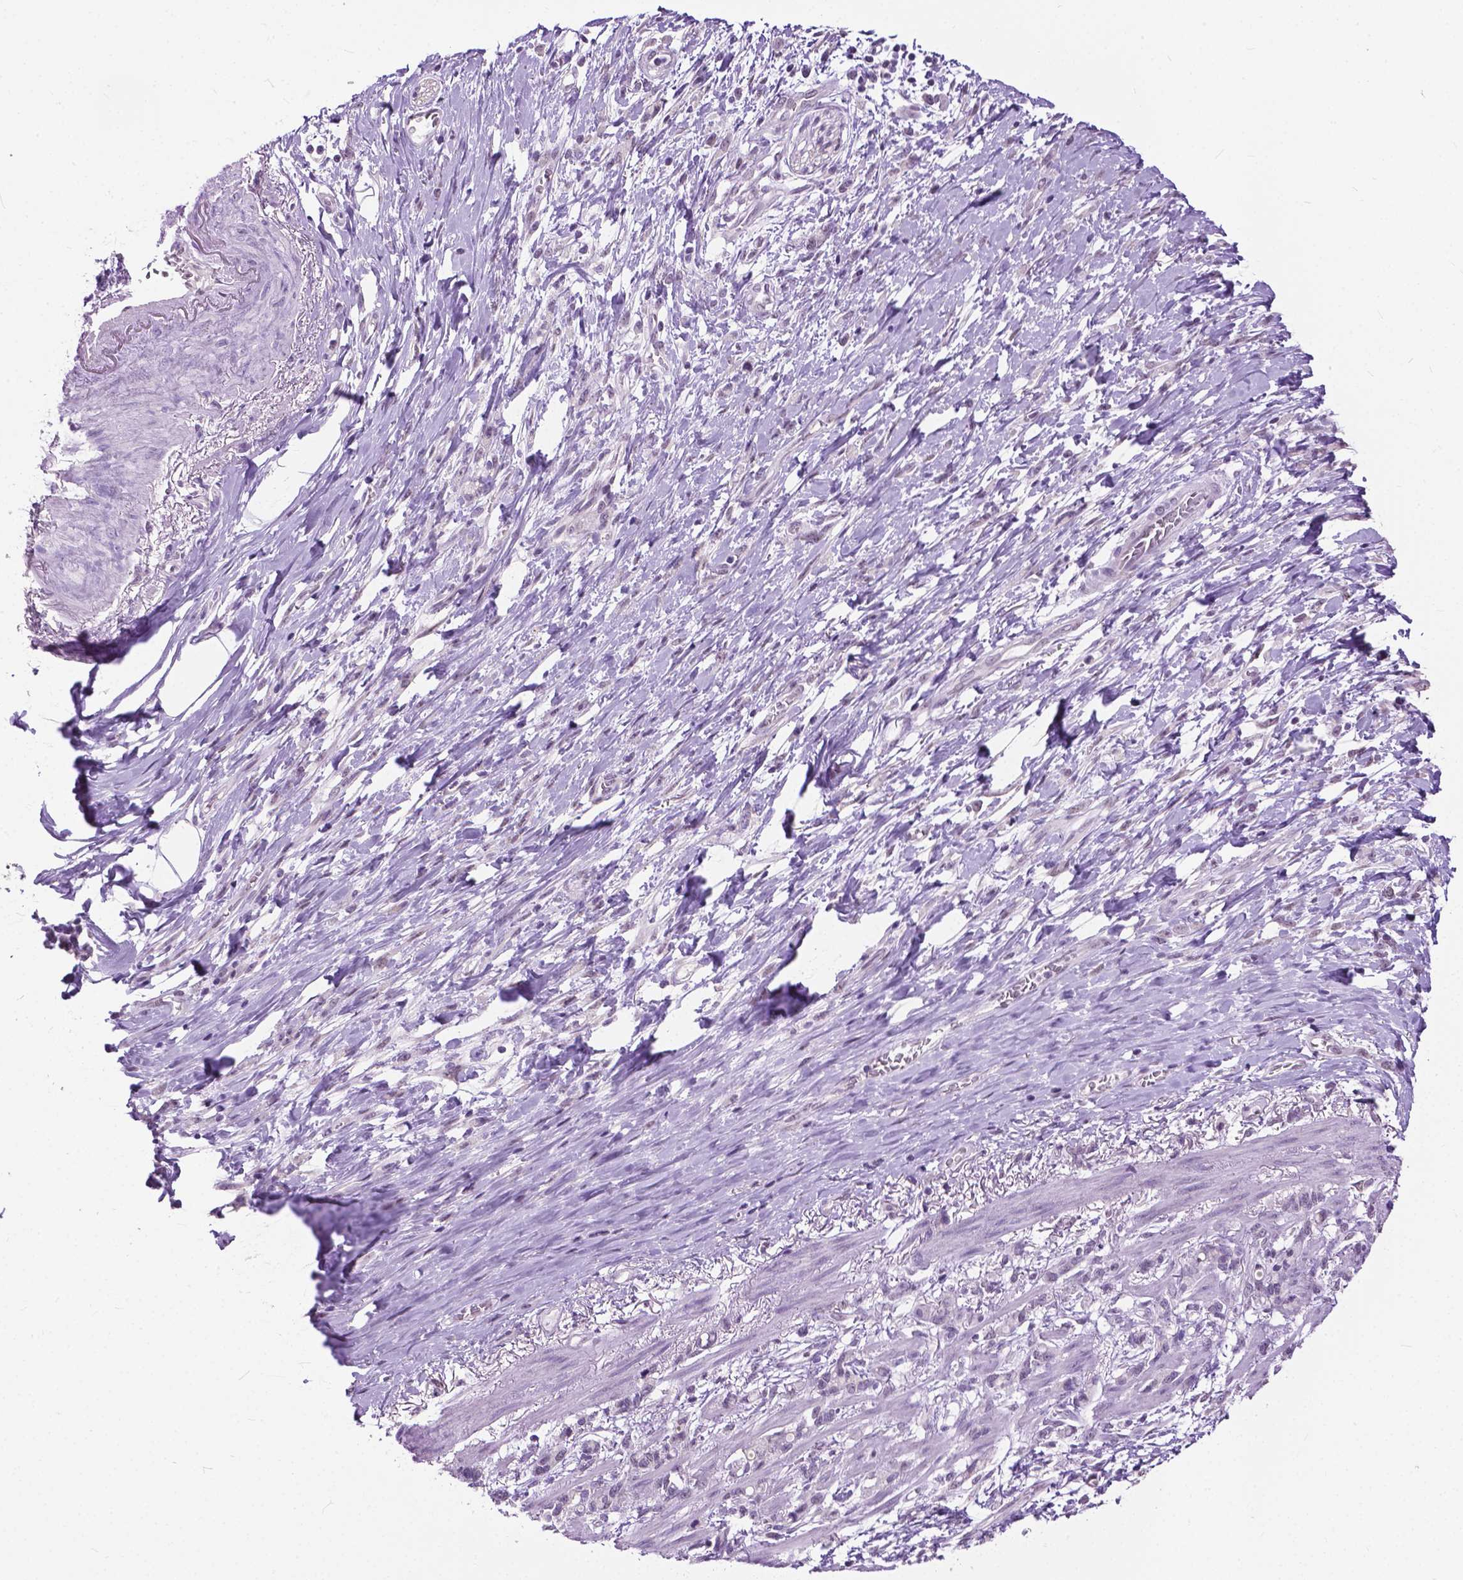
{"staining": {"intensity": "negative", "quantity": "none", "location": "none"}, "tissue": "stomach cancer", "cell_type": "Tumor cells", "image_type": "cancer", "snomed": [{"axis": "morphology", "description": "Adenocarcinoma, NOS"}, {"axis": "topography", "description": "Stomach"}], "caption": "This photomicrograph is of adenocarcinoma (stomach) stained with immunohistochemistry to label a protein in brown with the nuclei are counter-stained blue. There is no expression in tumor cells. The staining was performed using DAB (3,3'-diaminobenzidine) to visualize the protein expression in brown, while the nuclei were stained in blue with hematoxylin (Magnification: 20x).", "gene": "GPR37L1", "patient": {"sex": "female", "age": 84}}